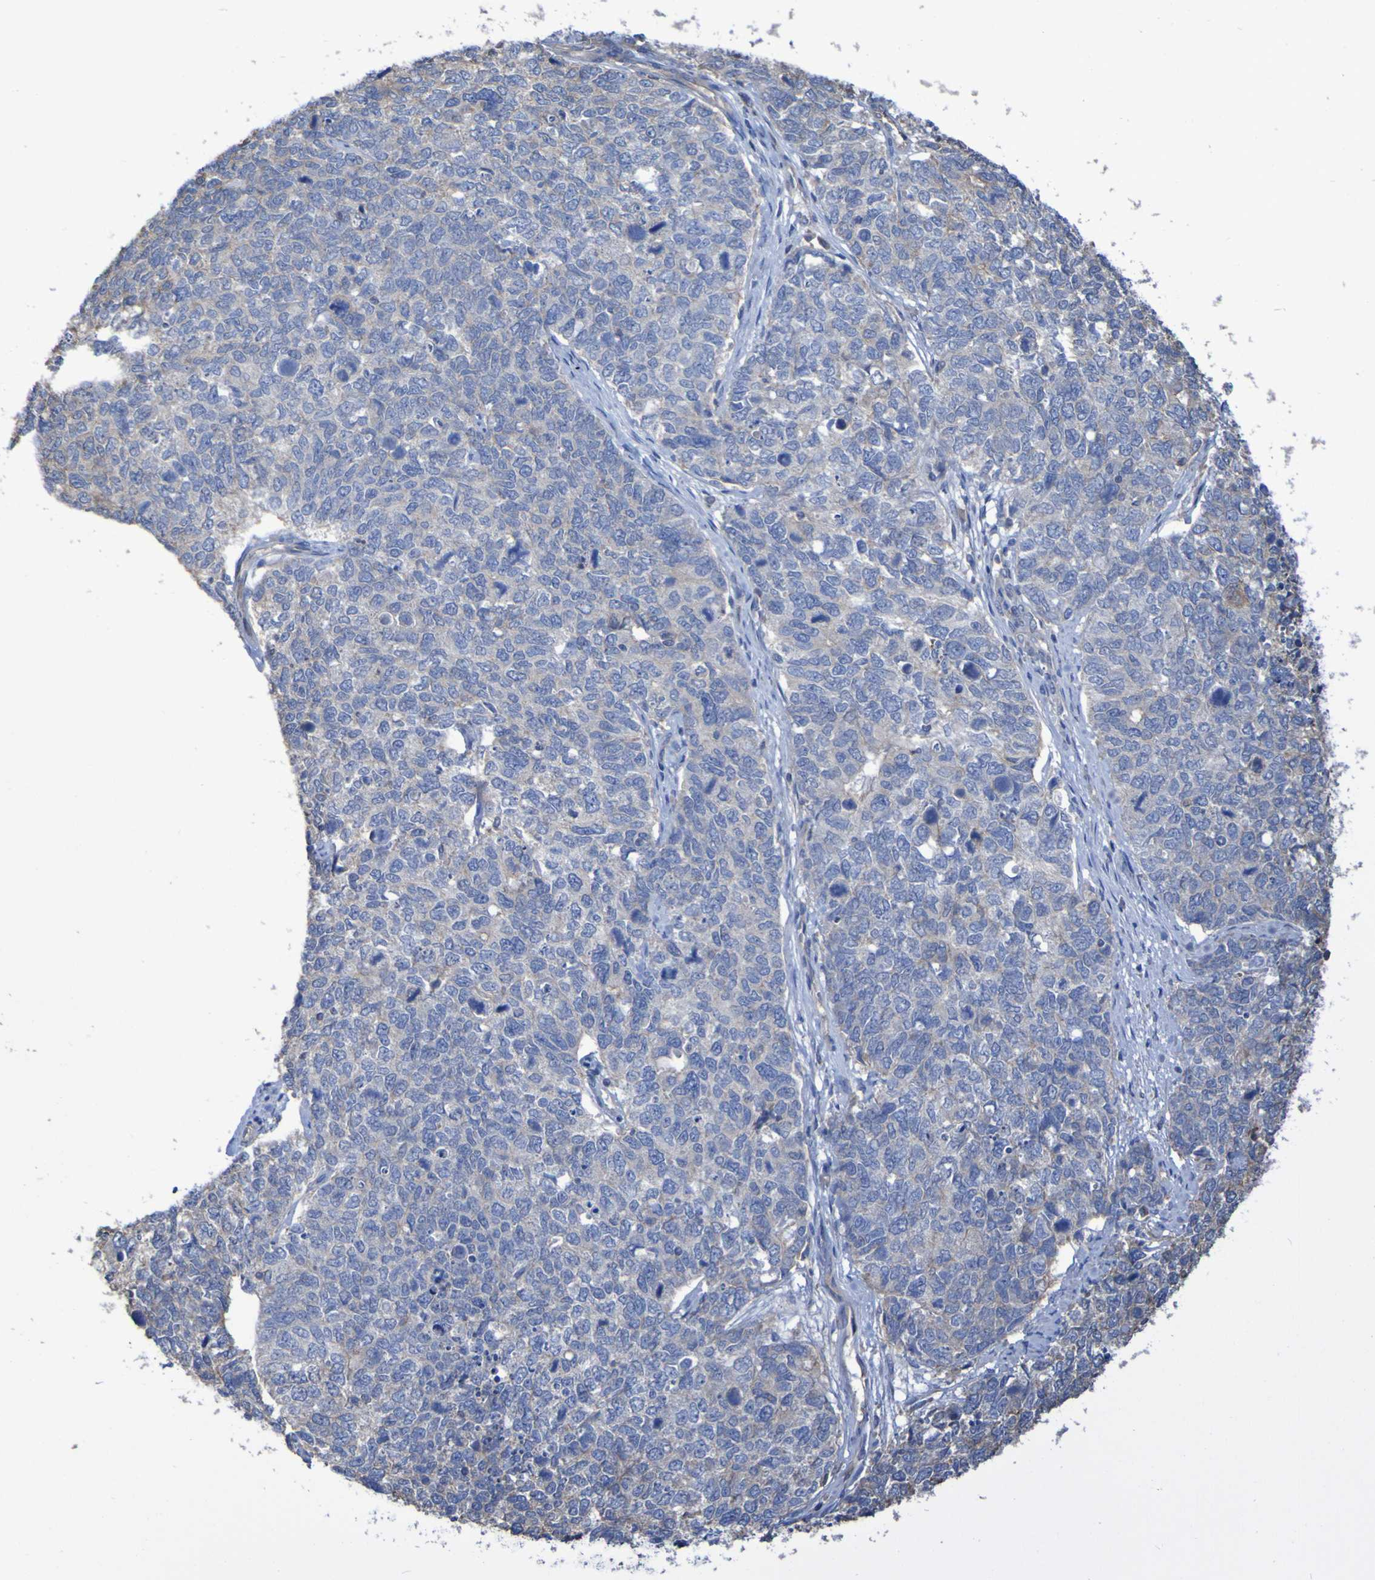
{"staining": {"intensity": "weak", "quantity": "<25%", "location": "cytoplasmic/membranous"}, "tissue": "cervical cancer", "cell_type": "Tumor cells", "image_type": "cancer", "snomed": [{"axis": "morphology", "description": "Squamous cell carcinoma, NOS"}, {"axis": "topography", "description": "Cervix"}], "caption": "Immunohistochemistry (IHC) histopathology image of human squamous cell carcinoma (cervical) stained for a protein (brown), which shows no staining in tumor cells. (DAB IHC with hematoxylin counter stain).", "gene": "SYNJ1", "patient": {"sex": "female", "age": 63}}